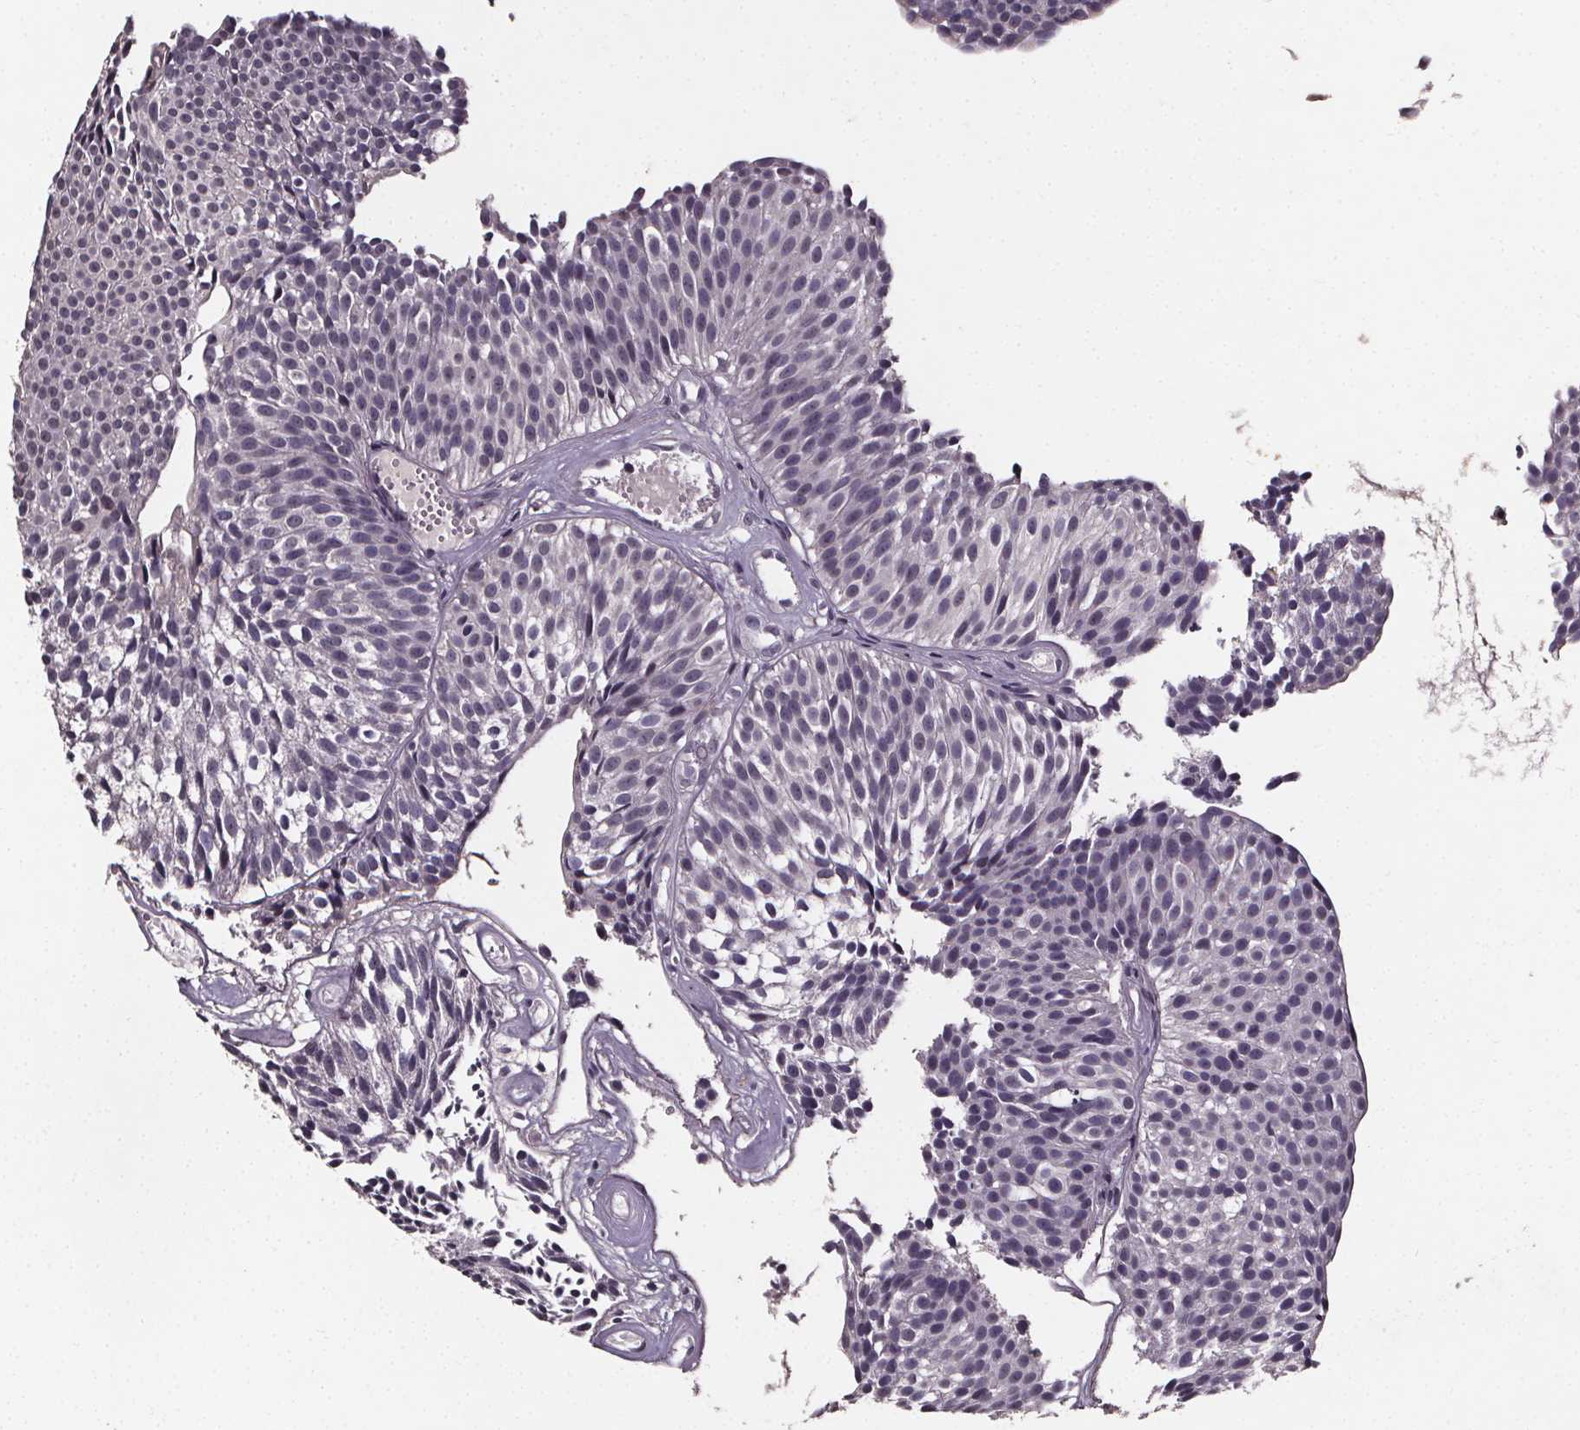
{"staining": {"intensity": "negative", "quantity": "none", "location": "none"}, "tissue": "urothelial cancer", "cell_type": "Tumor cells", "image_type": "cancer", "snomed": [{"axis": "morphology", "description": "Urothelial carcinoma, Low grade"}, {"axis": "topography", "description": "Urinary bladder"}], "caption": "DAB (3,3'-diaminobenzidine) immunohistochemical staining of human urothelial cancer exhibits no significant positivity in tumor cells.", "gene": "SPAG8", "patient": {"sex": "male", "age": 63}}